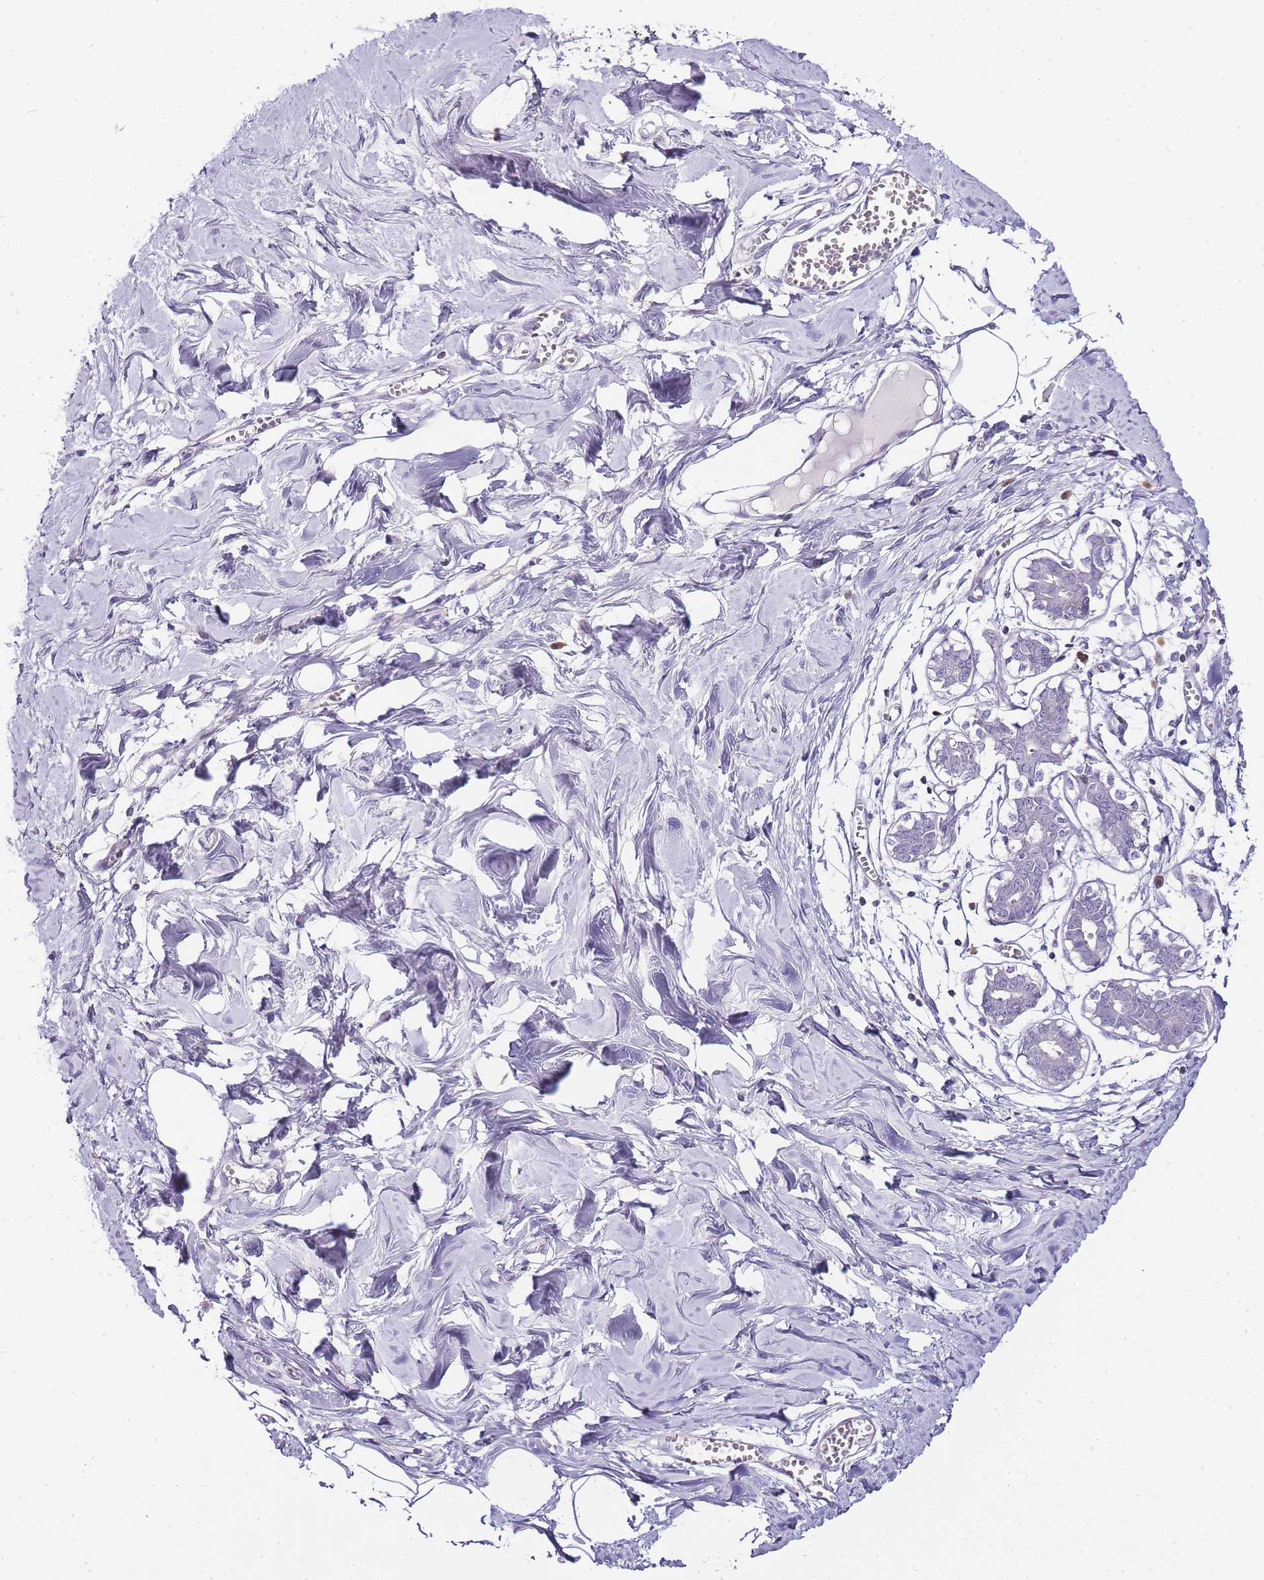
{"staining": {"intensity": "negative", "quantity": "none", "location": "none"}, "tissue": "breast", "cell_type": "Adipocytes", "image_type": "normal", "snomed": [{"axis": "morphology", "description": "Normal tissue, NOS"}, {"axis": "topography", "description": "Breast"}], "caption": "Image shows no significant protein positivity in adipocytes of unremarkable breast. The staining was performed using DAB (3,3'-diaminobenzidine) to visualize the protein expression in brown, while the nuclei were stained in blue with hematoxylin (Magnification: 20x).", "gene": "ZBP1", "patient": {"sex": "female", "age": 27}}